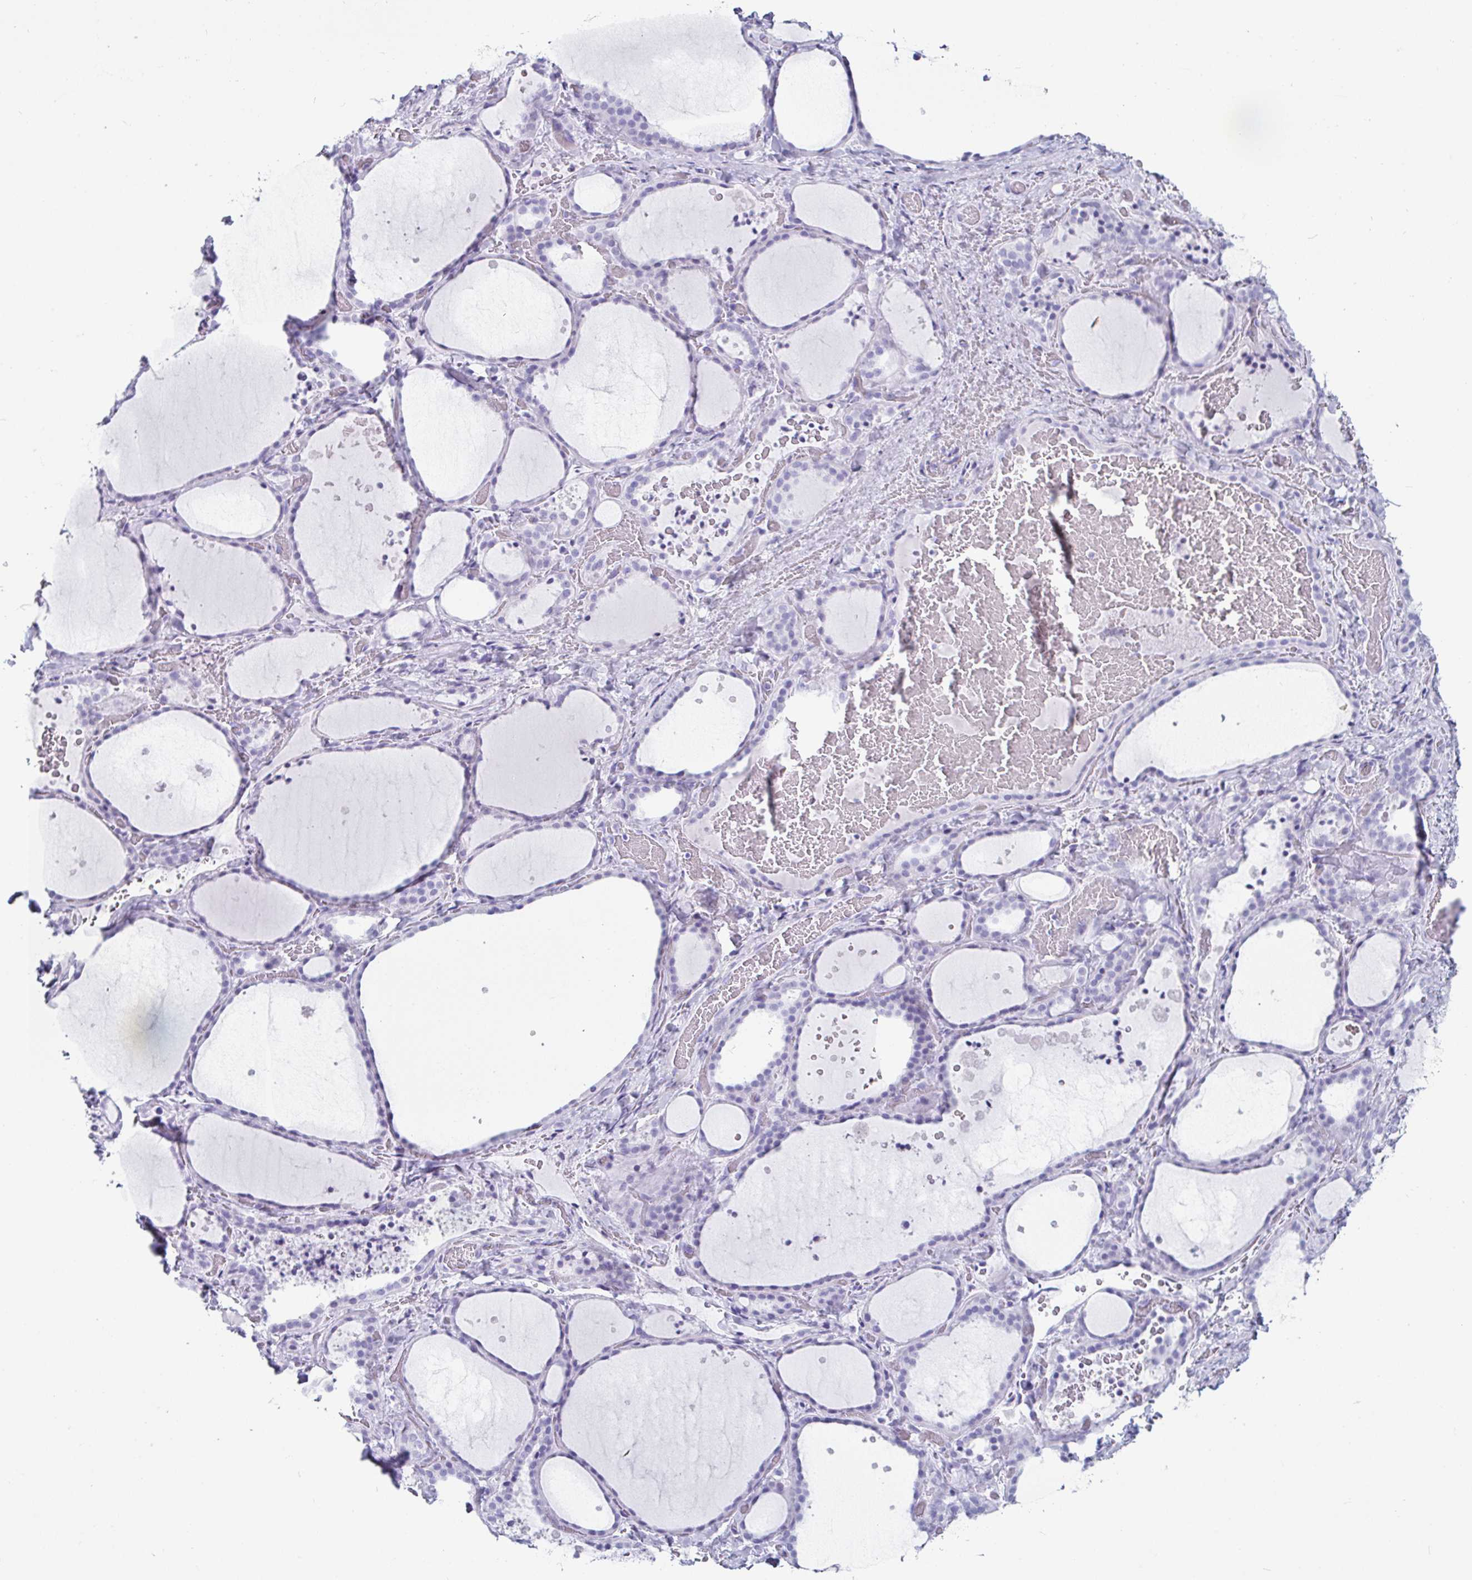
{"staining": {"intensity": "negative", "quantity": "none", "location": "none"}, "tissue": "thyroid gland", "cell_type": "Glandular cells", "image_type": "normal", "snomed": [{"axis": "morphology", "description": "Normal tissue, NOS"}, {"axis": "topography", "description": "Thyroid gland"}], "caption": "DAB immunohistochemical staining of unremarkable human thyroid gland demonstrates no significant expression in glandular cells.", "gene": "CREG2", "patient": {"sex": "female", "age": 36}}